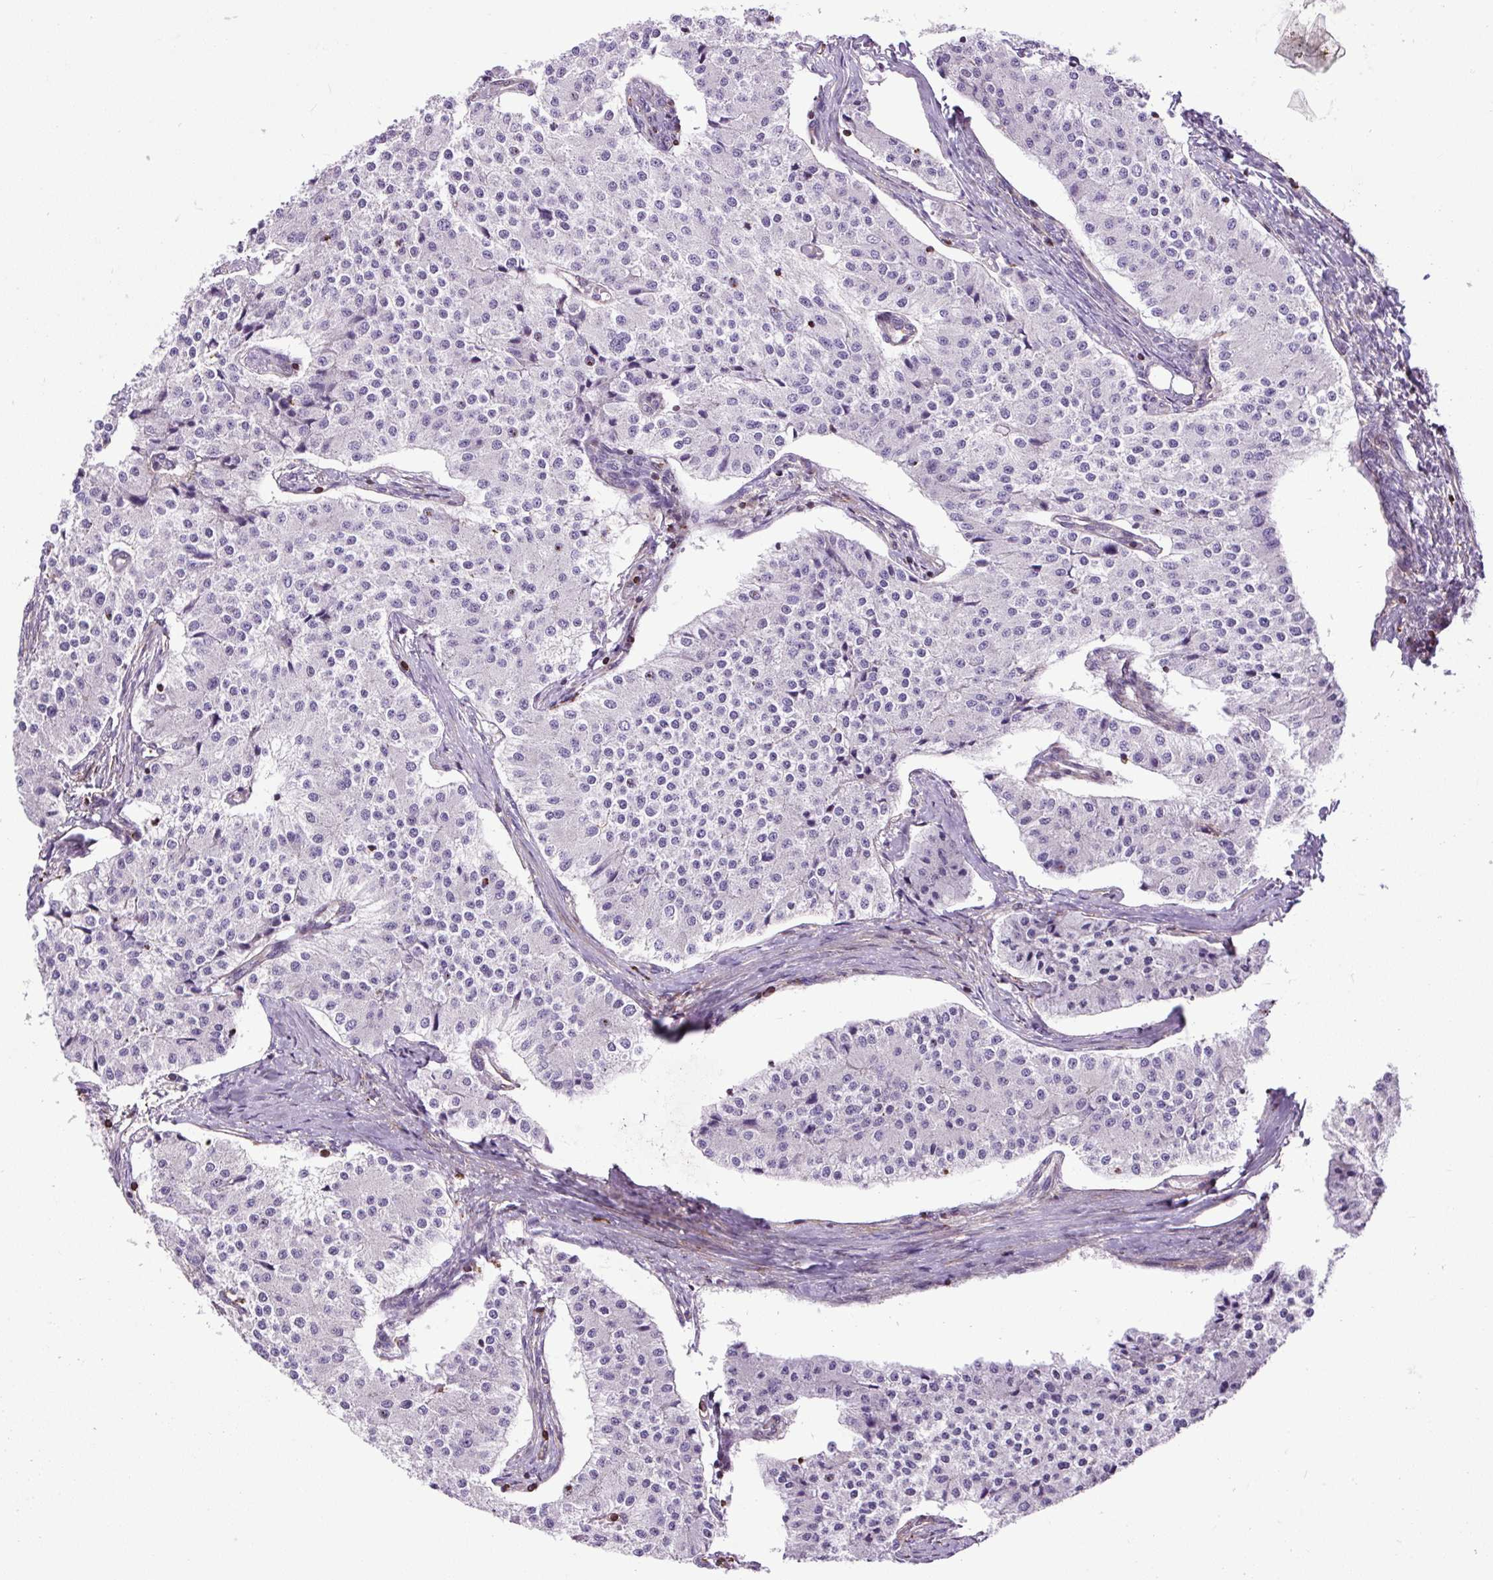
{"staining": {"intensity": "negative", "quantity": "none", "location": "none"}, "tissue": "carcinoid", "cell_type": "Tumor cells", "image_type": "cancer", "snomed": [{"axis": "morphology", "description": "Carcinoid, malignant, NOS"}, {"axis": "topography", "description": "Colon"}], "caption": "This is a histopathology image of immunohistochemistry (IHC) staining of malignant carcinoid, which shows no positivity in tumor cells. Brightfield microscopy of immunohistochemistry (IHC) stained with DAB (3,3'-diaminobenzidine) (brown) and hematoxylin (blue), captured at high magnification.", "gene": "ZNF197", "patient": {"sex": "female", "age": 52}}